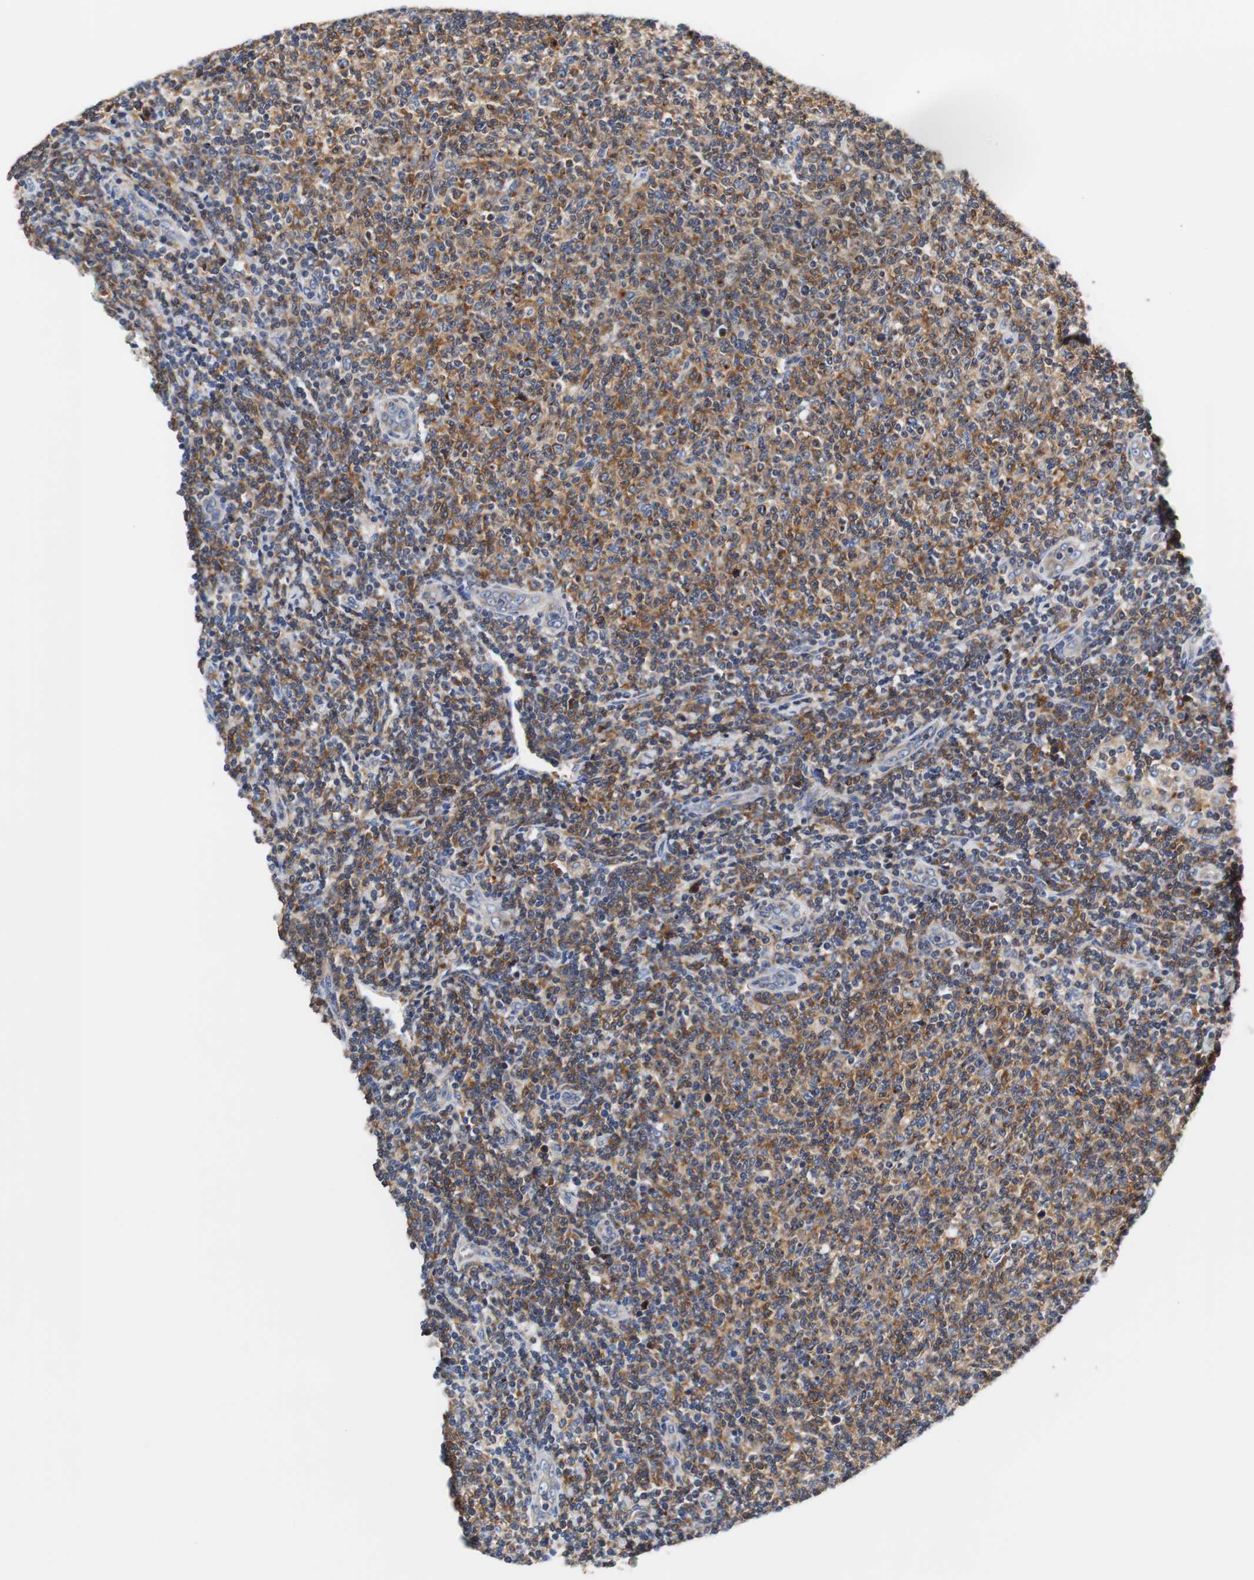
{"staining": {"intensity": "strong", "quantity": ">75%", "location": "cytoplasmic/membranous"}, "tissue": "lymphoma", "cell_type": "Tumor cells", "image_type": "cancer", "snomed": [{"axis": "morphology", "description": "Malignant lymphoma, non-Hodgkin's type, Low grade"}, {"axis": "topography", "description": "Lymph node"}], "caption": "This image displays IHC staining of human malignant lymphoma, non-Hodgkin's type (low-grade), with high strong cytoplasmic/membranous expression in about >75% of tumor cells.", "gene": "VAMP8", "patient": {"sex": "male", "age": 66}}